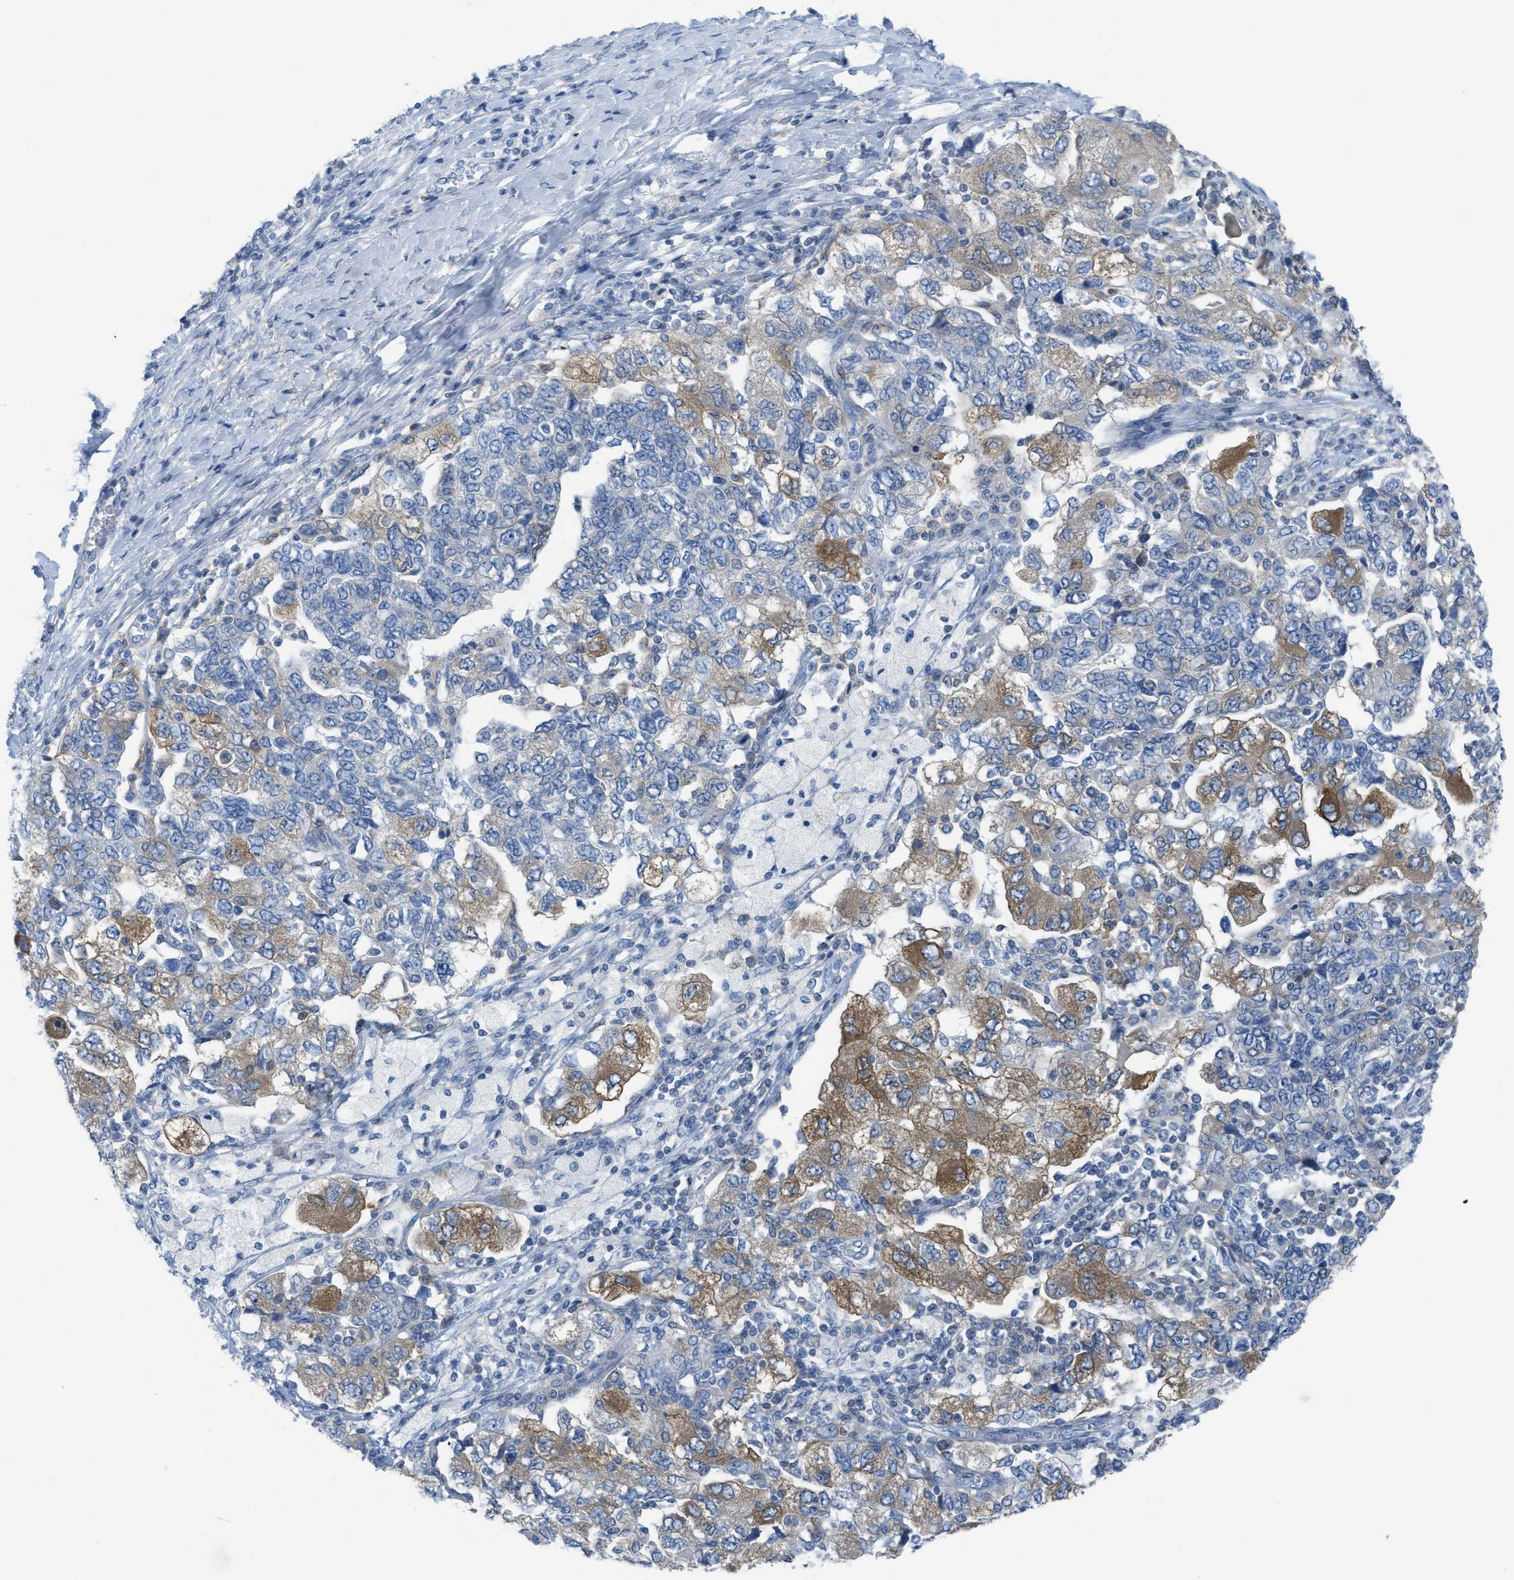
{"staining": {"intensity": "moderate", "quantity": "25%-75%", "location": "cytoplasmic/membranous"}, "tissue": "ovarian cancer", "cell_type": "Tumor cells", "image_type": "cancer", "snomed": [{"axis": "morphology", "description": "Carcinoma, NOS"}, {"axis": "morphology", "description": "Cystadenocarcinoma, serous, NOS"}, {"axis": "topography", "description": "Ovary"}], "caption": "Moderate cytoplasmic/membranous protein positivity is seen in approximately 25%-75% of tumor cells in ovarian cancer (carcinoma).", "gene": "ASGR1", "patient": {"sex": "female", "age": 69}}